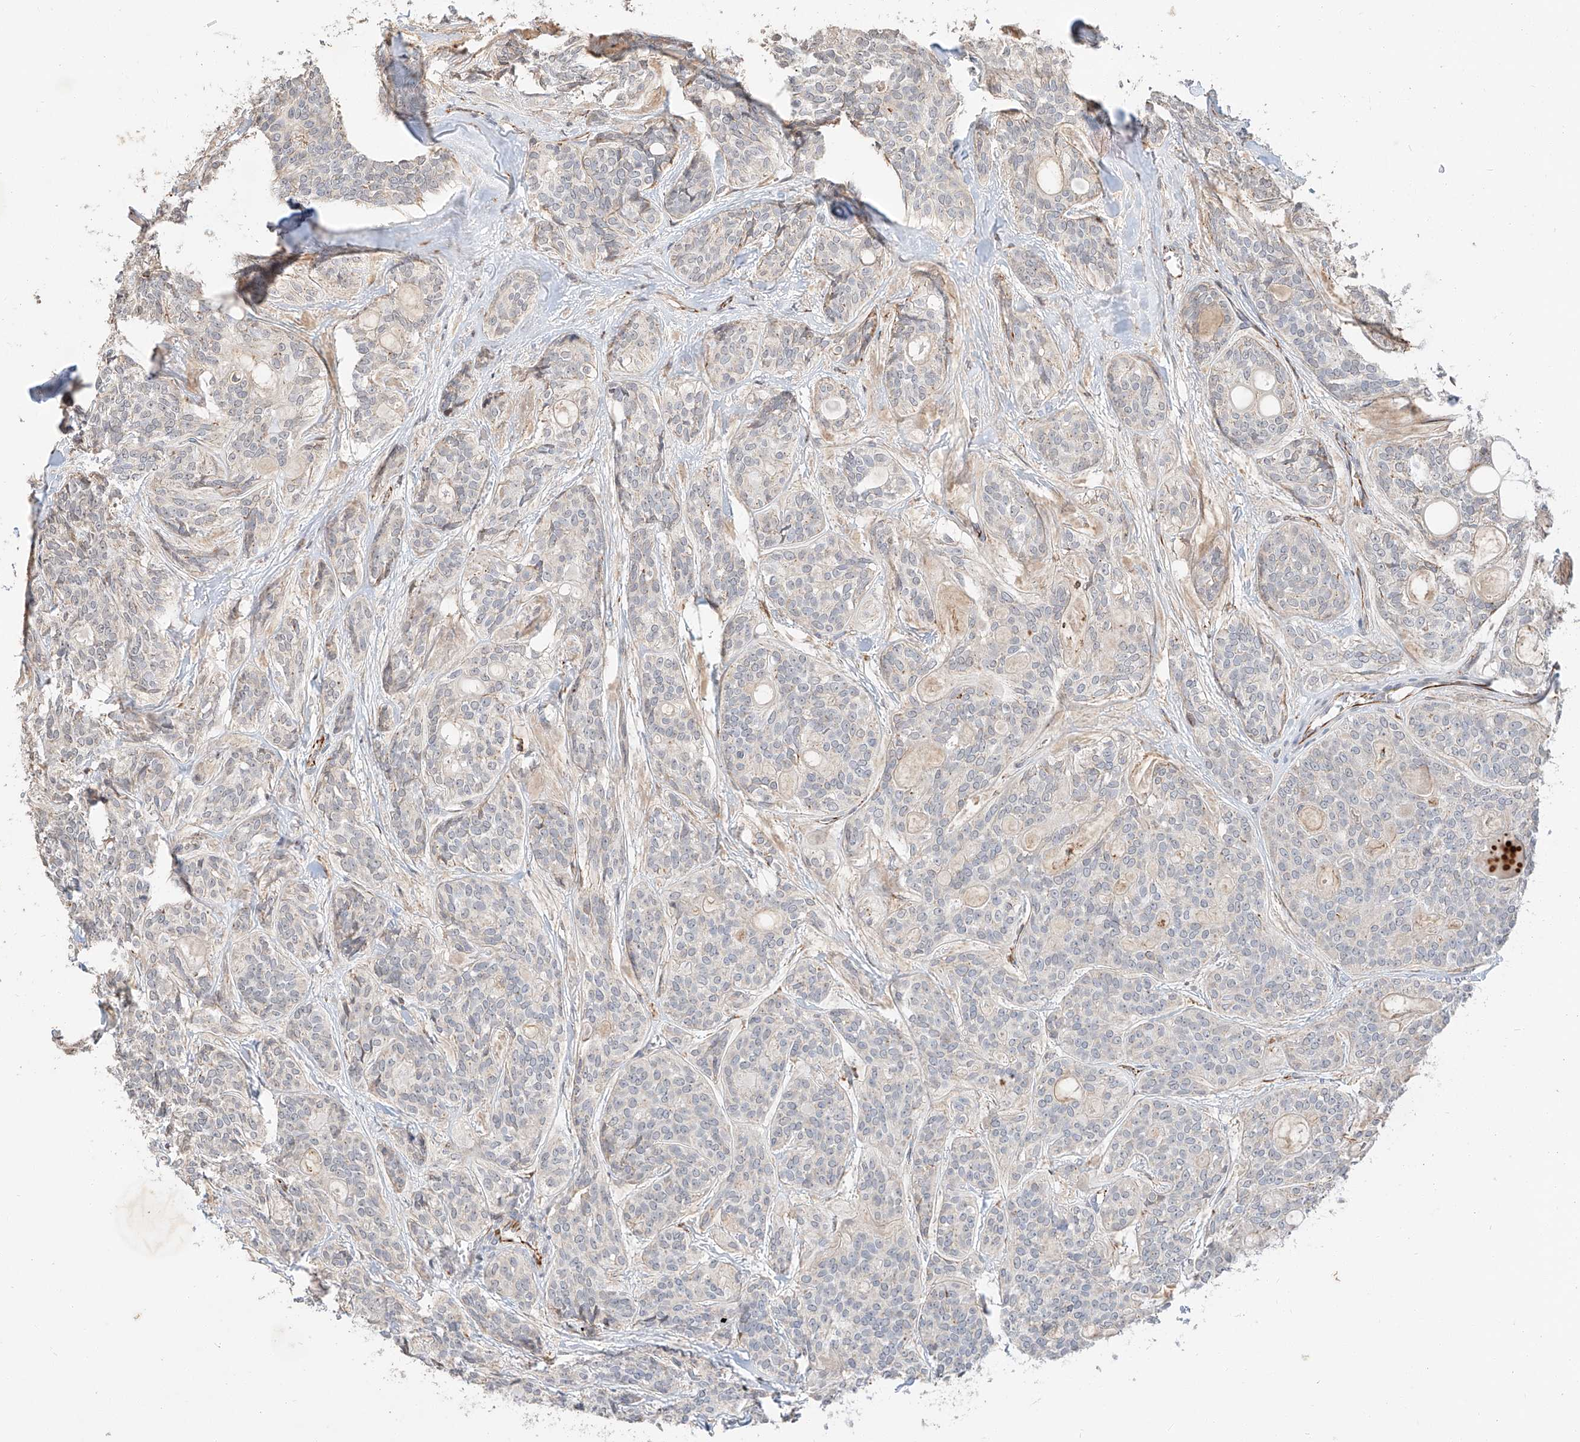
{"staining": {"intensity": "negative", "quantity": "none", "location": "none"}, "tissue": "head and neck cancer", "cell_type": "Tumor cells", "image_type": "cancer", "snomed": [{"axis": "morphology", "description": "Adenocarcinoma, NOS"}, {"axis": "topography", "description": "Head-Neck"}], "caption": "This is an immunohistochemistry image of head and neck adenocarcinoma. There is no positivity in tumor cells.", "gene": "SUSD6", "patient": {"sex": "male", "age": 66}}